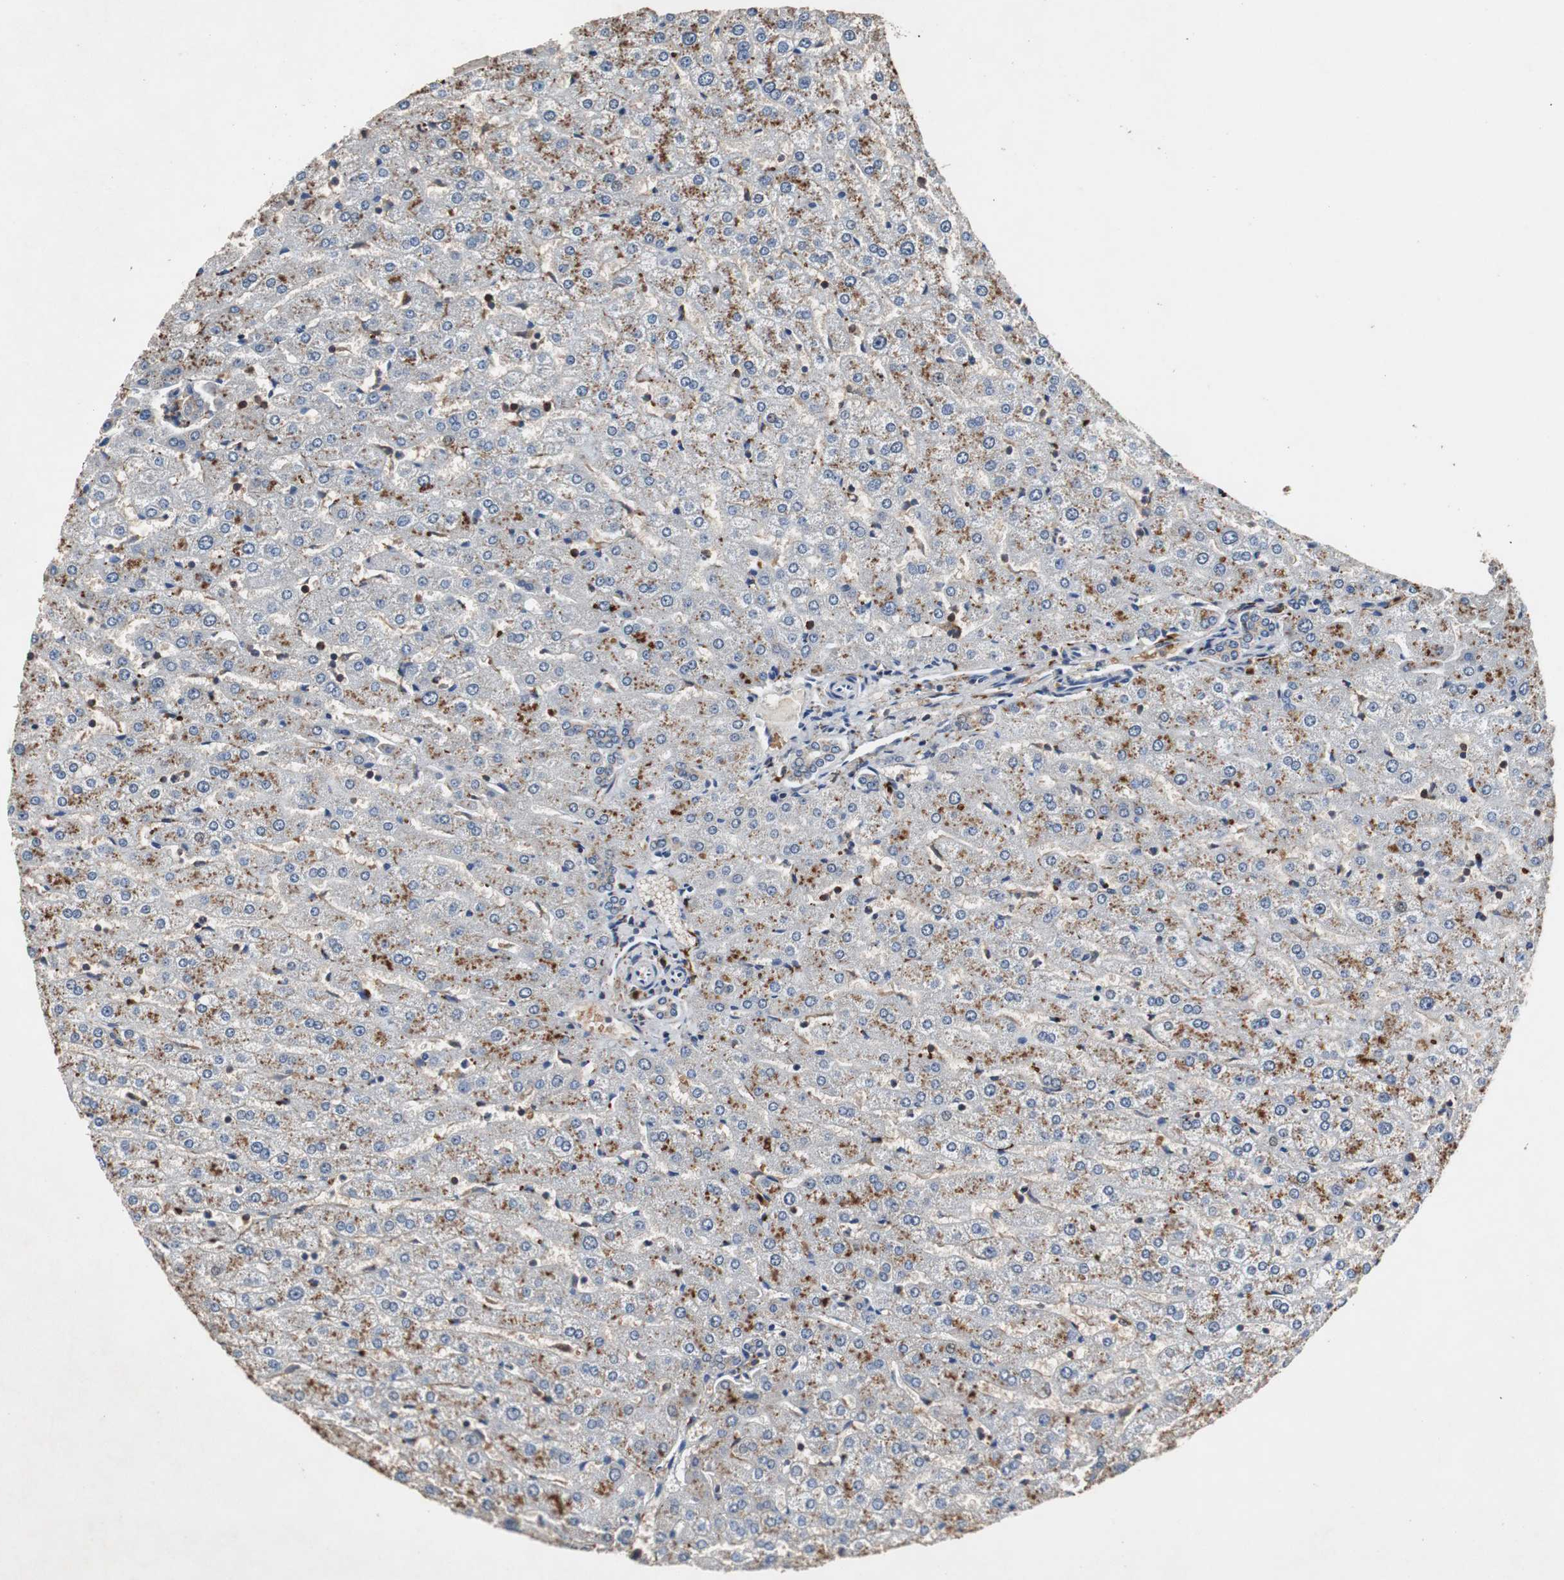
{"staining": {"intensity": "weak", "quantity": "25%-75%", "location": "cytoplasmic/membranous"}, "tissue": "liver", "cell_type": "Cholangiocytes", "image_type": "normal", "snomed": [{"axis": "morphology", "description": "Normal tissue, NOS"}, {"axis": "morphology", "description": "Fibrosis, NOS"}, {"axis": "topography", "description": "Liver"}], "caption": "Immunohistochemical staining of benign liver reveals low levels of weak cytoplasmic/membranous staining in about 25%-75% of cholangiocytes.", "gene": "CALB2", "patient": {"sex": "female", "age": 29}}